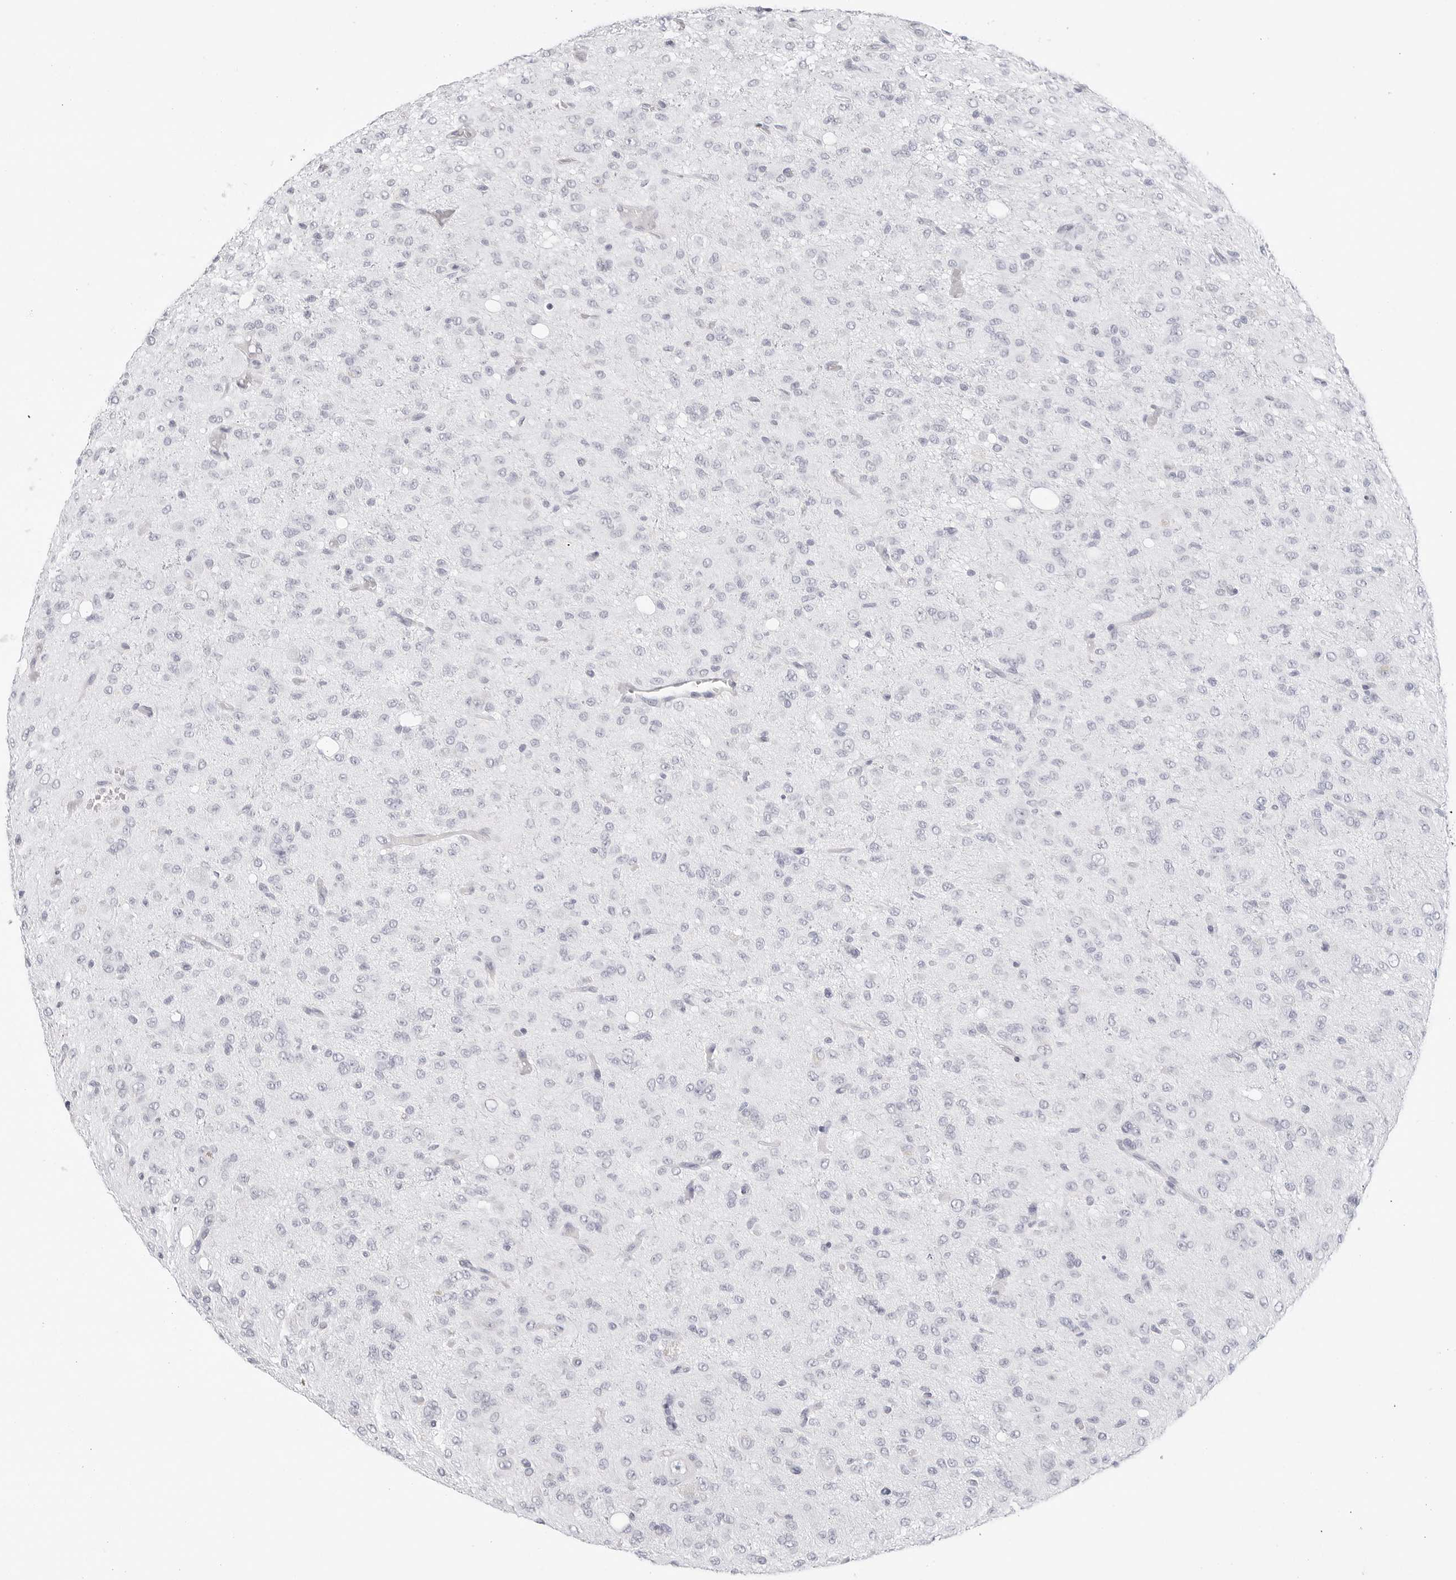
{"staining": {"intensity": "negative", "quantity": "none", "location": "none"}, "tissue": "glioma", "cell_type": "Tumor cells", "image_type": "cancer", "snomed": [{"axis": "morphology", "description": "Glioma, malignant, High grade"}, {"axis": "topography", "description": "Brain"}], "caption": "High magnification brightfield microscopy of malignant high-grade glioma stained with DAB (3,3'-diaminobenzidine) (brown) and counterstained with hematoxylin (blue): tumor cells show no significant expression.", "gene": "HMGCS2", "patient": {"sex": "female", "age": 59}}